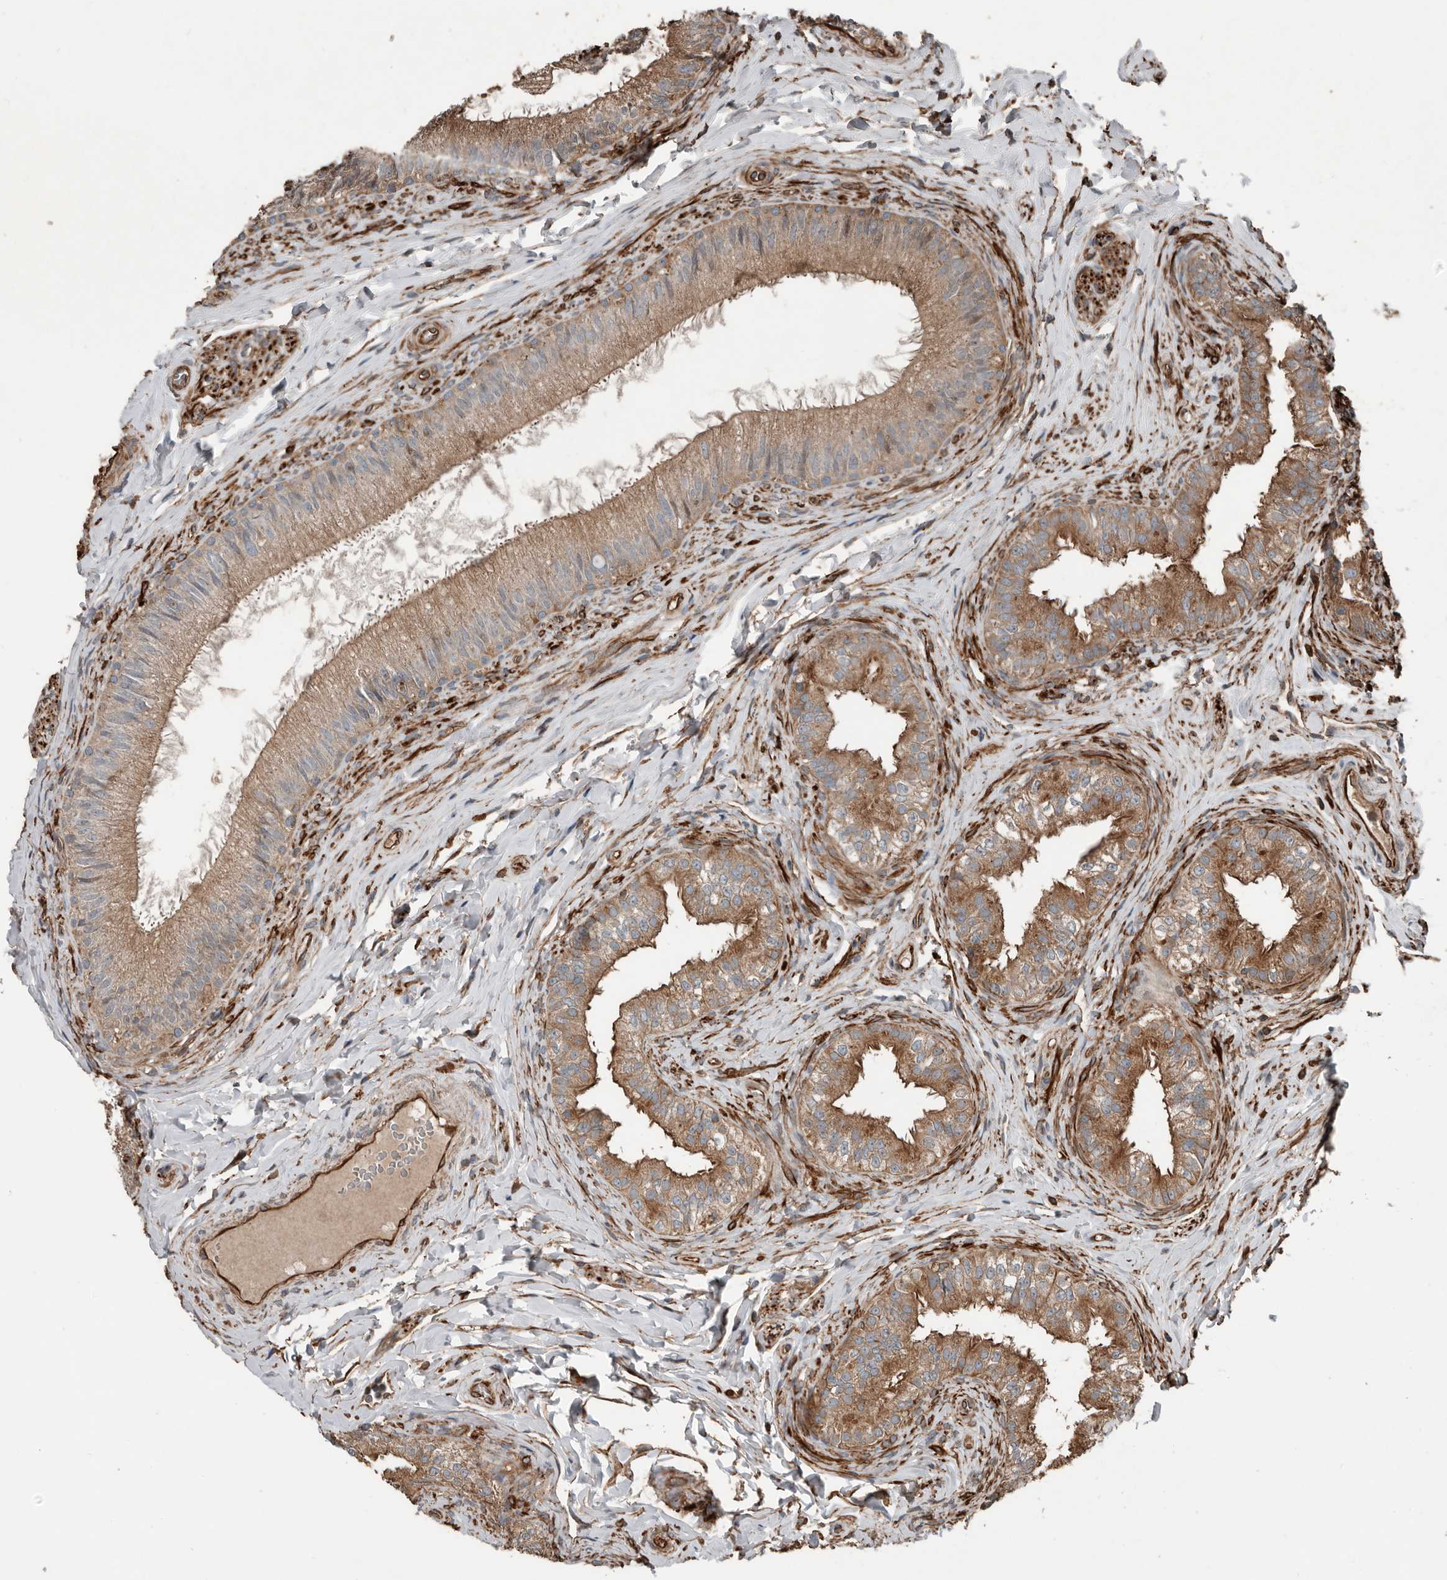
{"staining": {"intensity": "moderate", "quantity": ">75%", "location": "cytoplasmic/membranous"}, "tissue": "epididymis", "cell_type": "Glandular cells", "image_type": "normal", "snomed": [{"axis": "morphology", "description": "Normal tissue, NOS"}, {"axis": "topography", "description": "Epididymis"}], "caption": "Immunohistochemistry image of unremarkable epididymis stained for a protein (brown), which exhibits medium levels of moderate cytoplasmic/membranous positivity in about >75% of glandular cells.", "gene": "YOD1", "patient": {"sex": "male", "age": 49}}